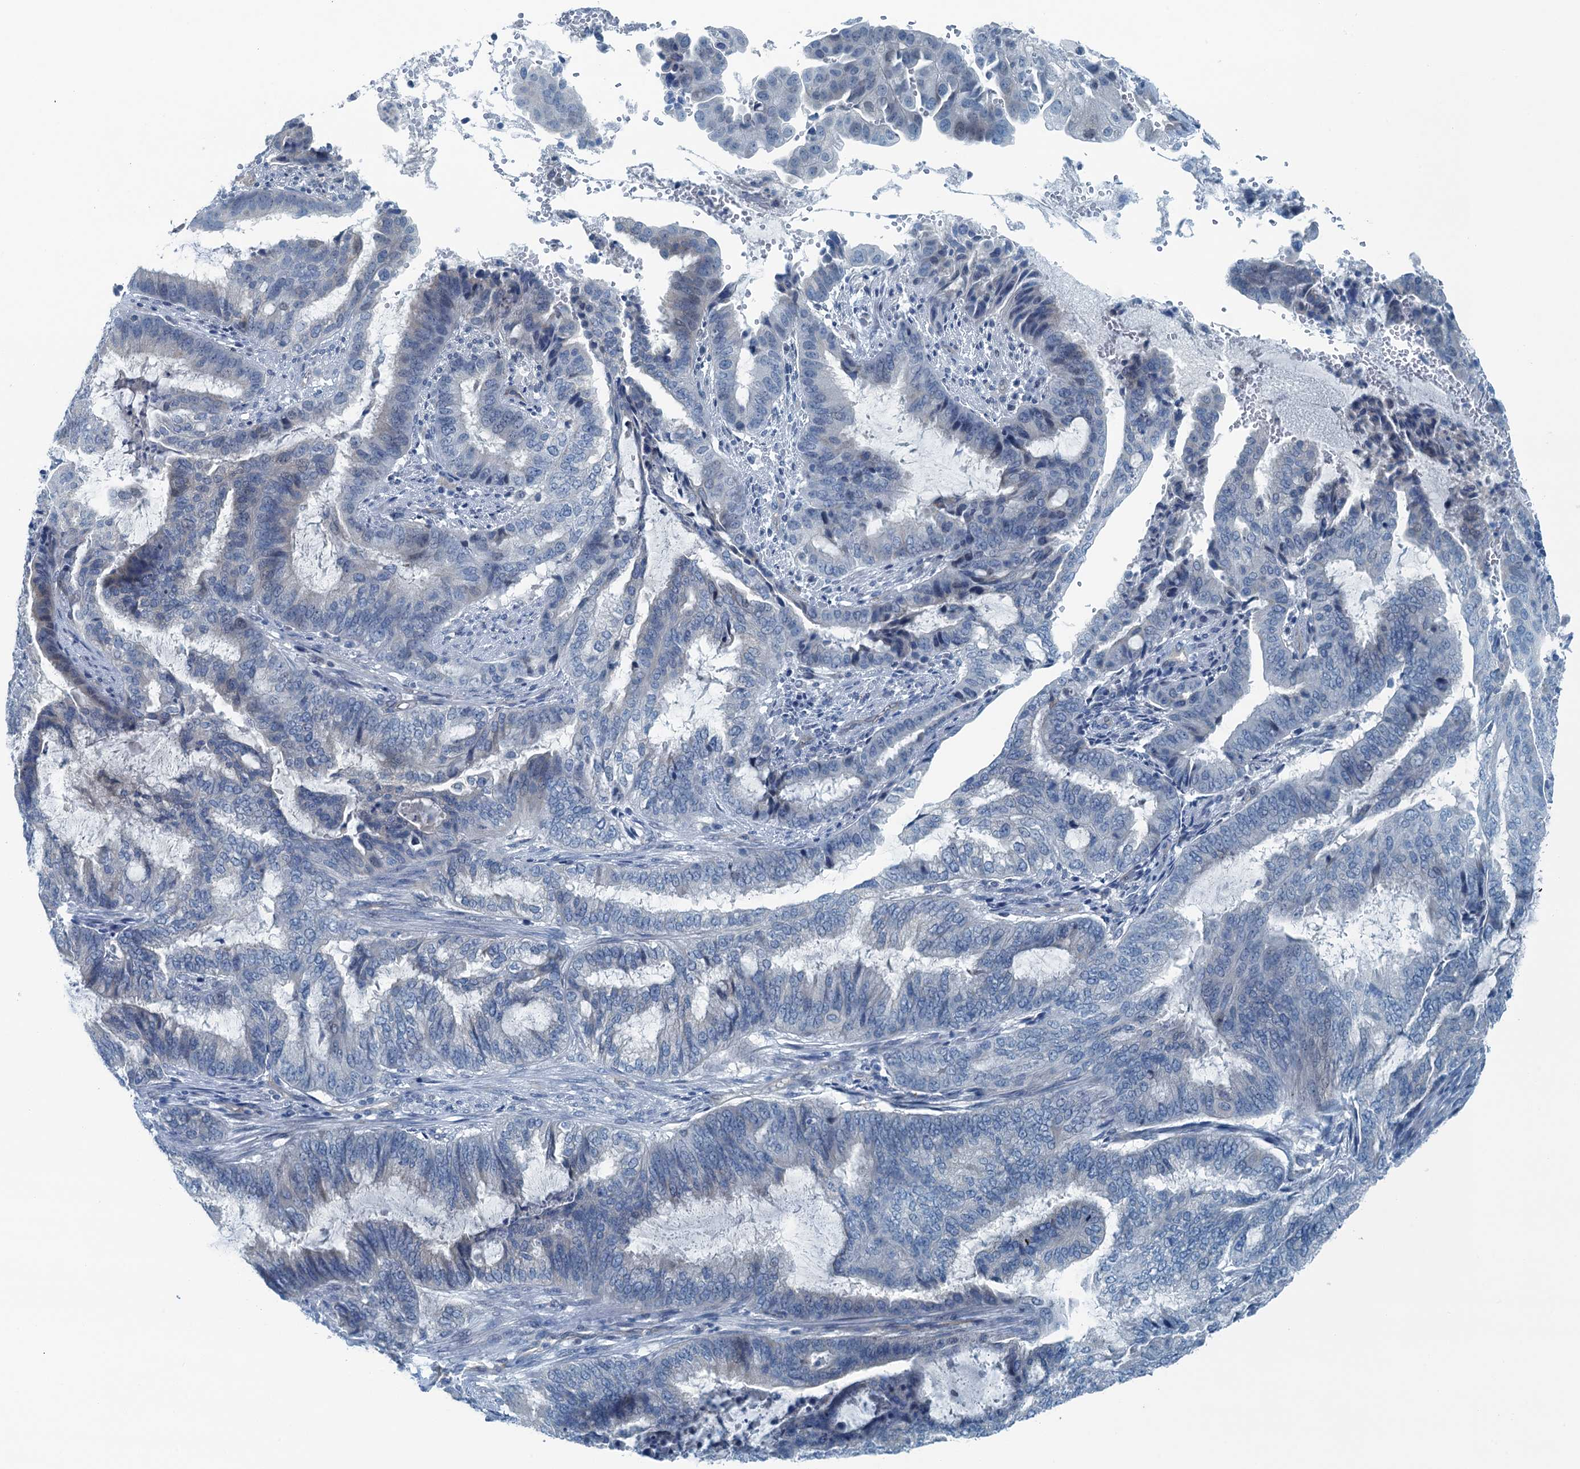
{"staining": {"intensity": "negative", "quantity": "none", "location": "none"}, "tissue": "endometrial cancer", "cell_type": "Tumor cells", "image_type": "cancer", "snomed": [{"axis": "morphology", "description": "Adenocarcinoma, NOS"}, {"axis": "topography", "description": "Endometrium"}], "caption": "A high-resolution image shows immunohistochemistry staining of endometrial cancer, which displays no significant expression in tumor cells.", "gene": "GFOD2", "patient": {"sex": "female", "age": 51}}